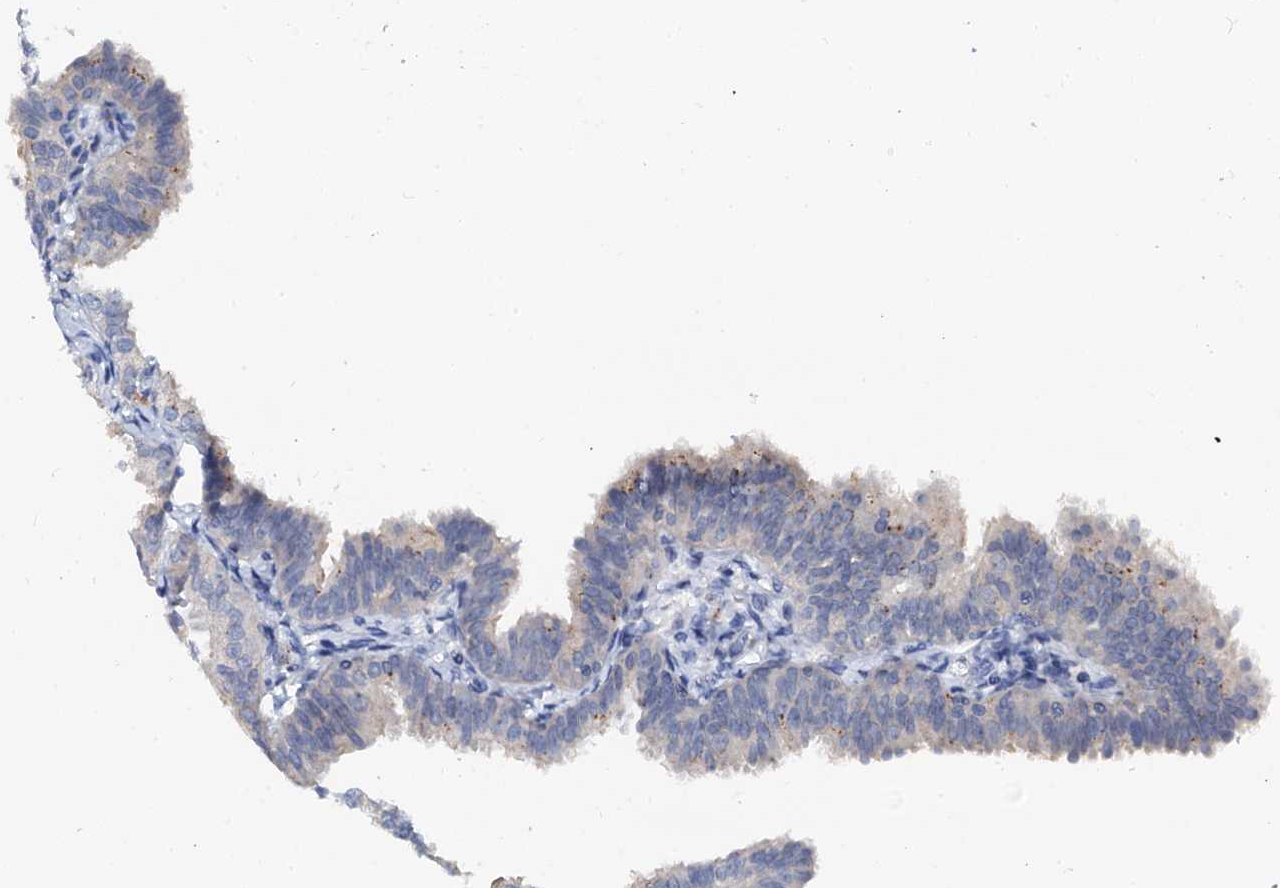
{"staining": {"intensity": "weak", "quantity": "<25%", "location": "cytoplasmic/membranous"}, "tissue": "fallopian tube", "cell_type": "Glandular cells", "image_type": "normal", "snomed": [{"axis": "morphology", "description": "Normal tissue, NOS"}, {"axis": "topography", "description": "Fallopian tube"}], "caption": "Glandular cells are negative for brown protein staining in normal fallopian tube. (DAB (3,3'-diaminobenzidine) immunohistochemistry visualized using brightfield microscopy, high magnification).", "gene": "NALF1", "patient": {"sex": "female", "age": 35}}